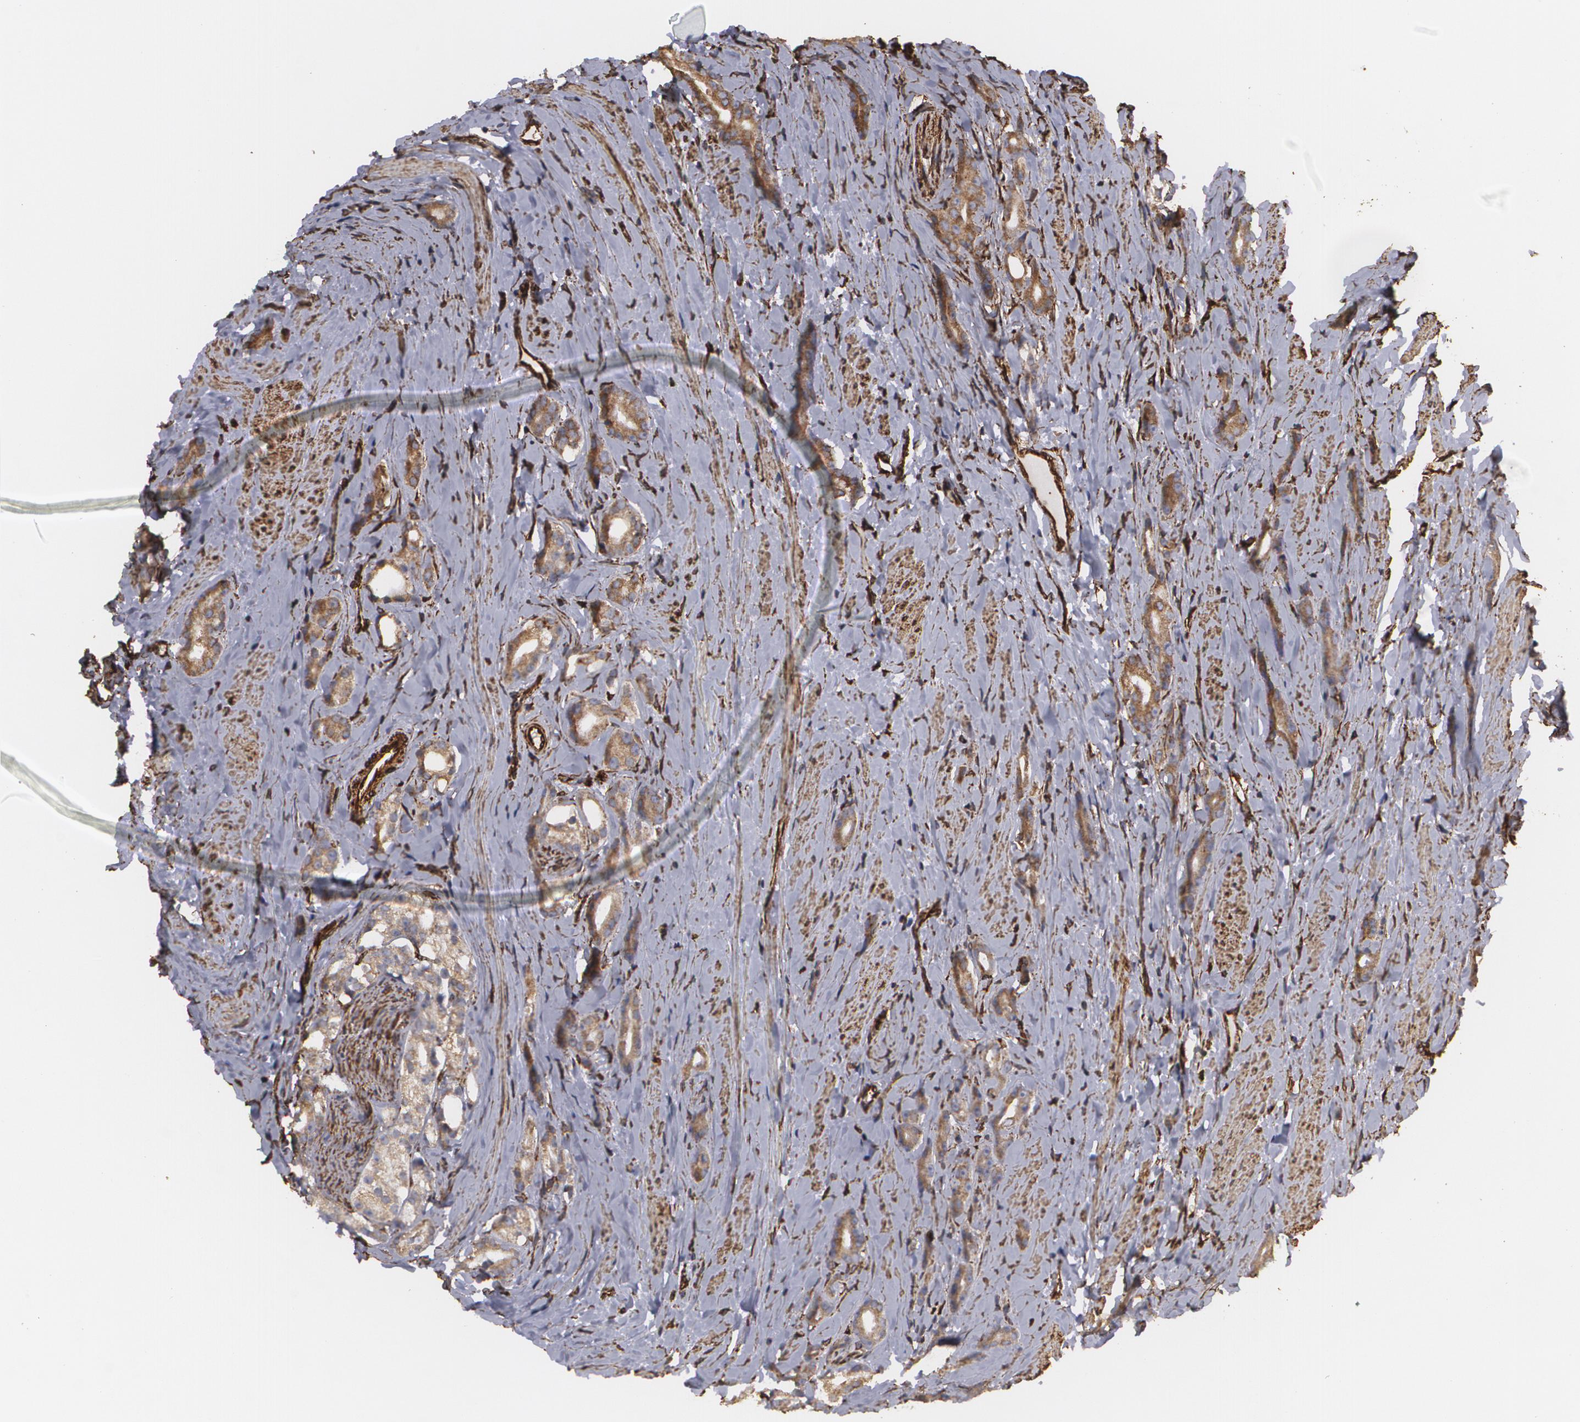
{"staining": {"intensity": "moderate", "quantity": ">75%", "location": "cytoplasmic/membranous"}, "tissue": "prostate cancer", "cell_type": "Tumor cells", "image_type": "cancer", "snomed": [{"axis": "morphology", "description": "Adenocarcinoma, Medium grade"}, {"axis": "topography", "description": "Prostate"}], "caption": "Immunohistochemistry staining of medium-grade adenocarcinoma (prostate), which reveals medium levels of moderate cytoplasmic/membranous staining in about >75% of tumor cells indicating moderate cytoplasmic/membranous protein staining. The staining was performed using DAB (3,3'-diaminobenzidine) (brown) for protein detection and nuclei were counterstained in hematoxylin (blue).", "gene": "CYB5R3", "patient": {"sex": "male", "age": 59}}